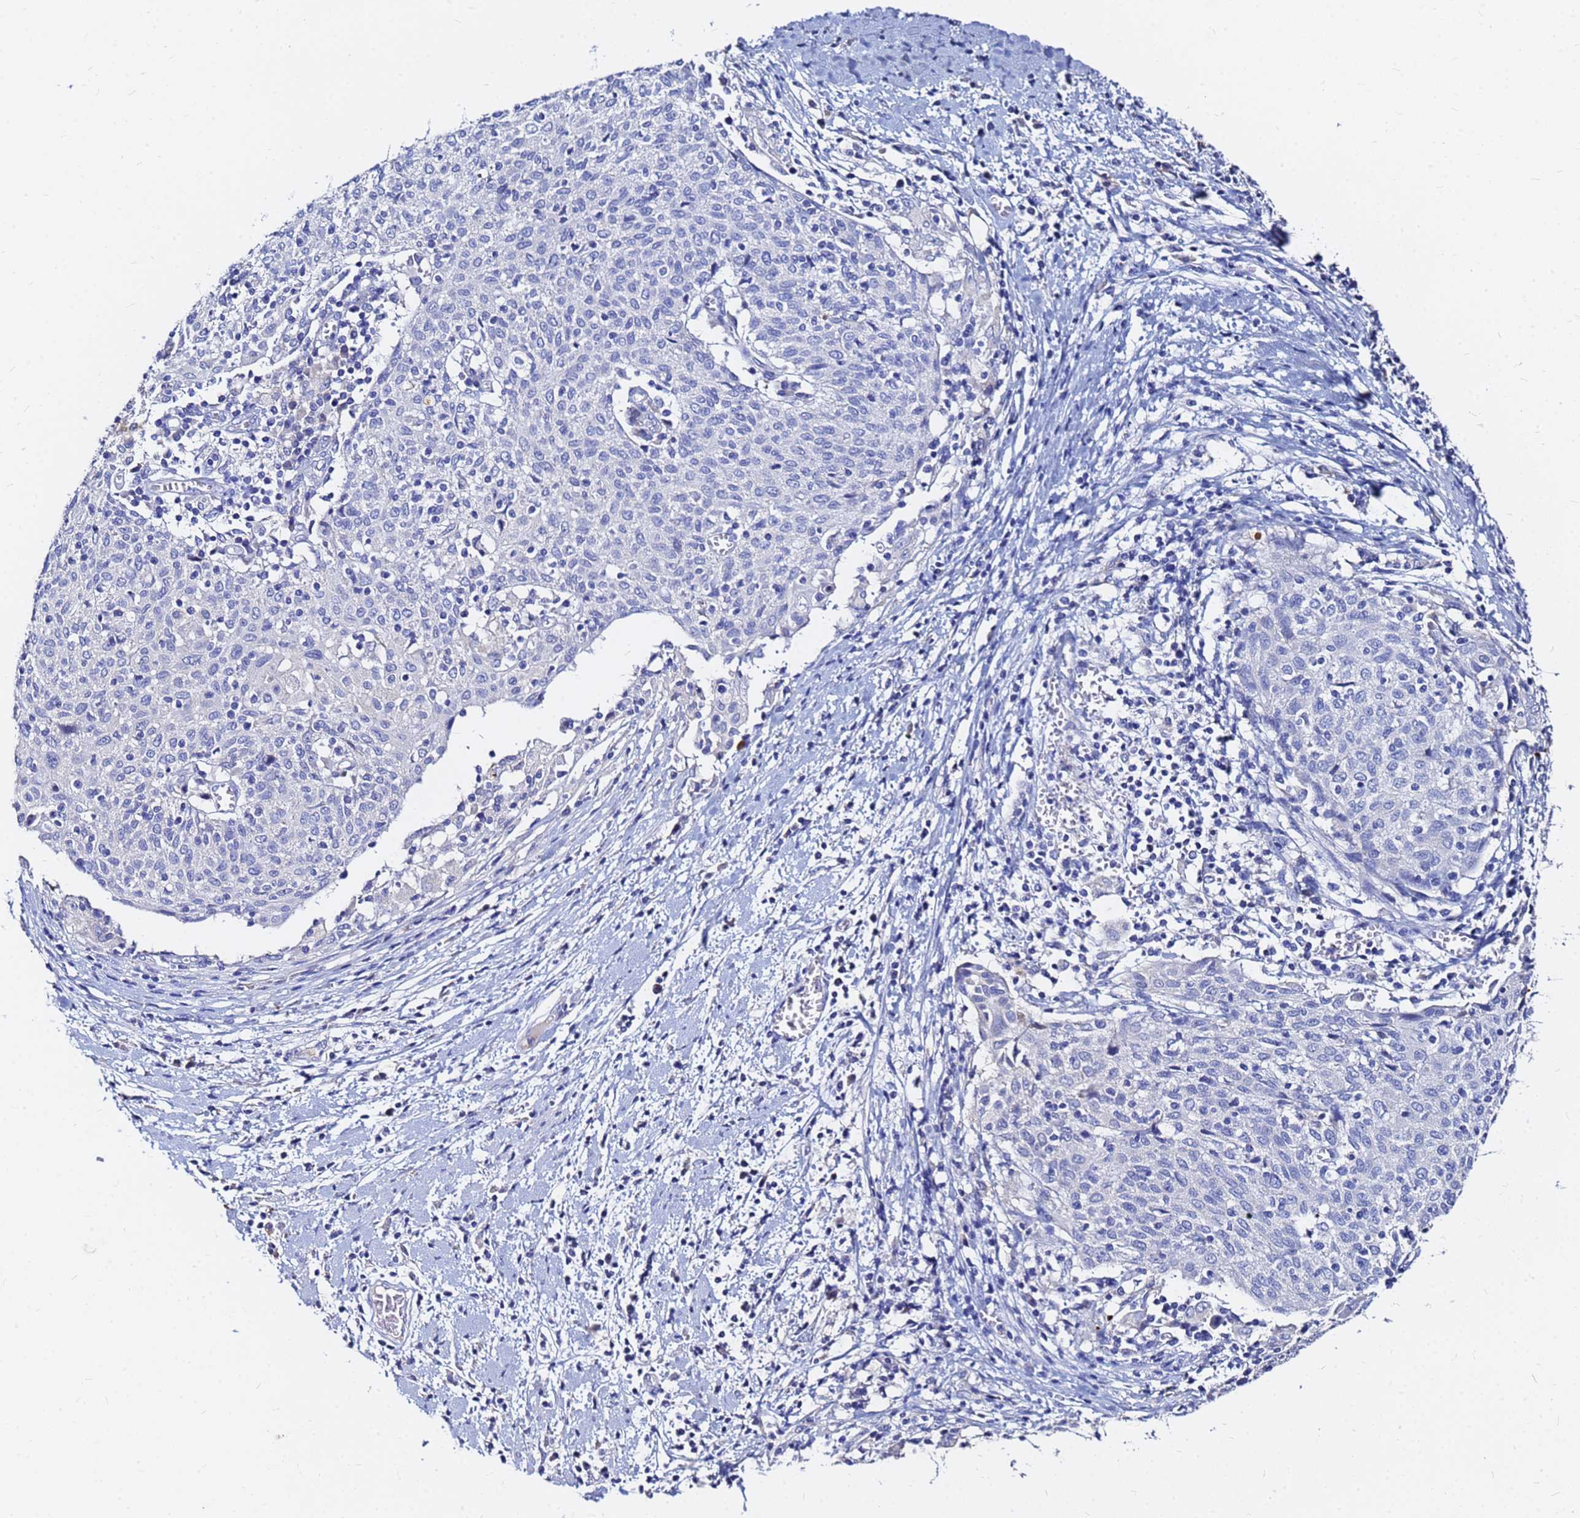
{"staining": {"intensity": "negative", "quantity": "none", "location": "none"}, "tissue": "cervical cancer", "cell_type": "Tumor cells", "image_type": "cancer", "snomed": [{"axis": "morphology", "description": "Squamous cell carcinoma, NOS"}, {"axis": "topography", "description": "Cervix"}], "caption": "Immunohistochemistry (IHC) micrograph of cervical cancer stained for a protein (brown), which exhibits no positivity in tumor cells.", "gene": "FAM183A", "patient": {"sex": "female", "age": 52}}